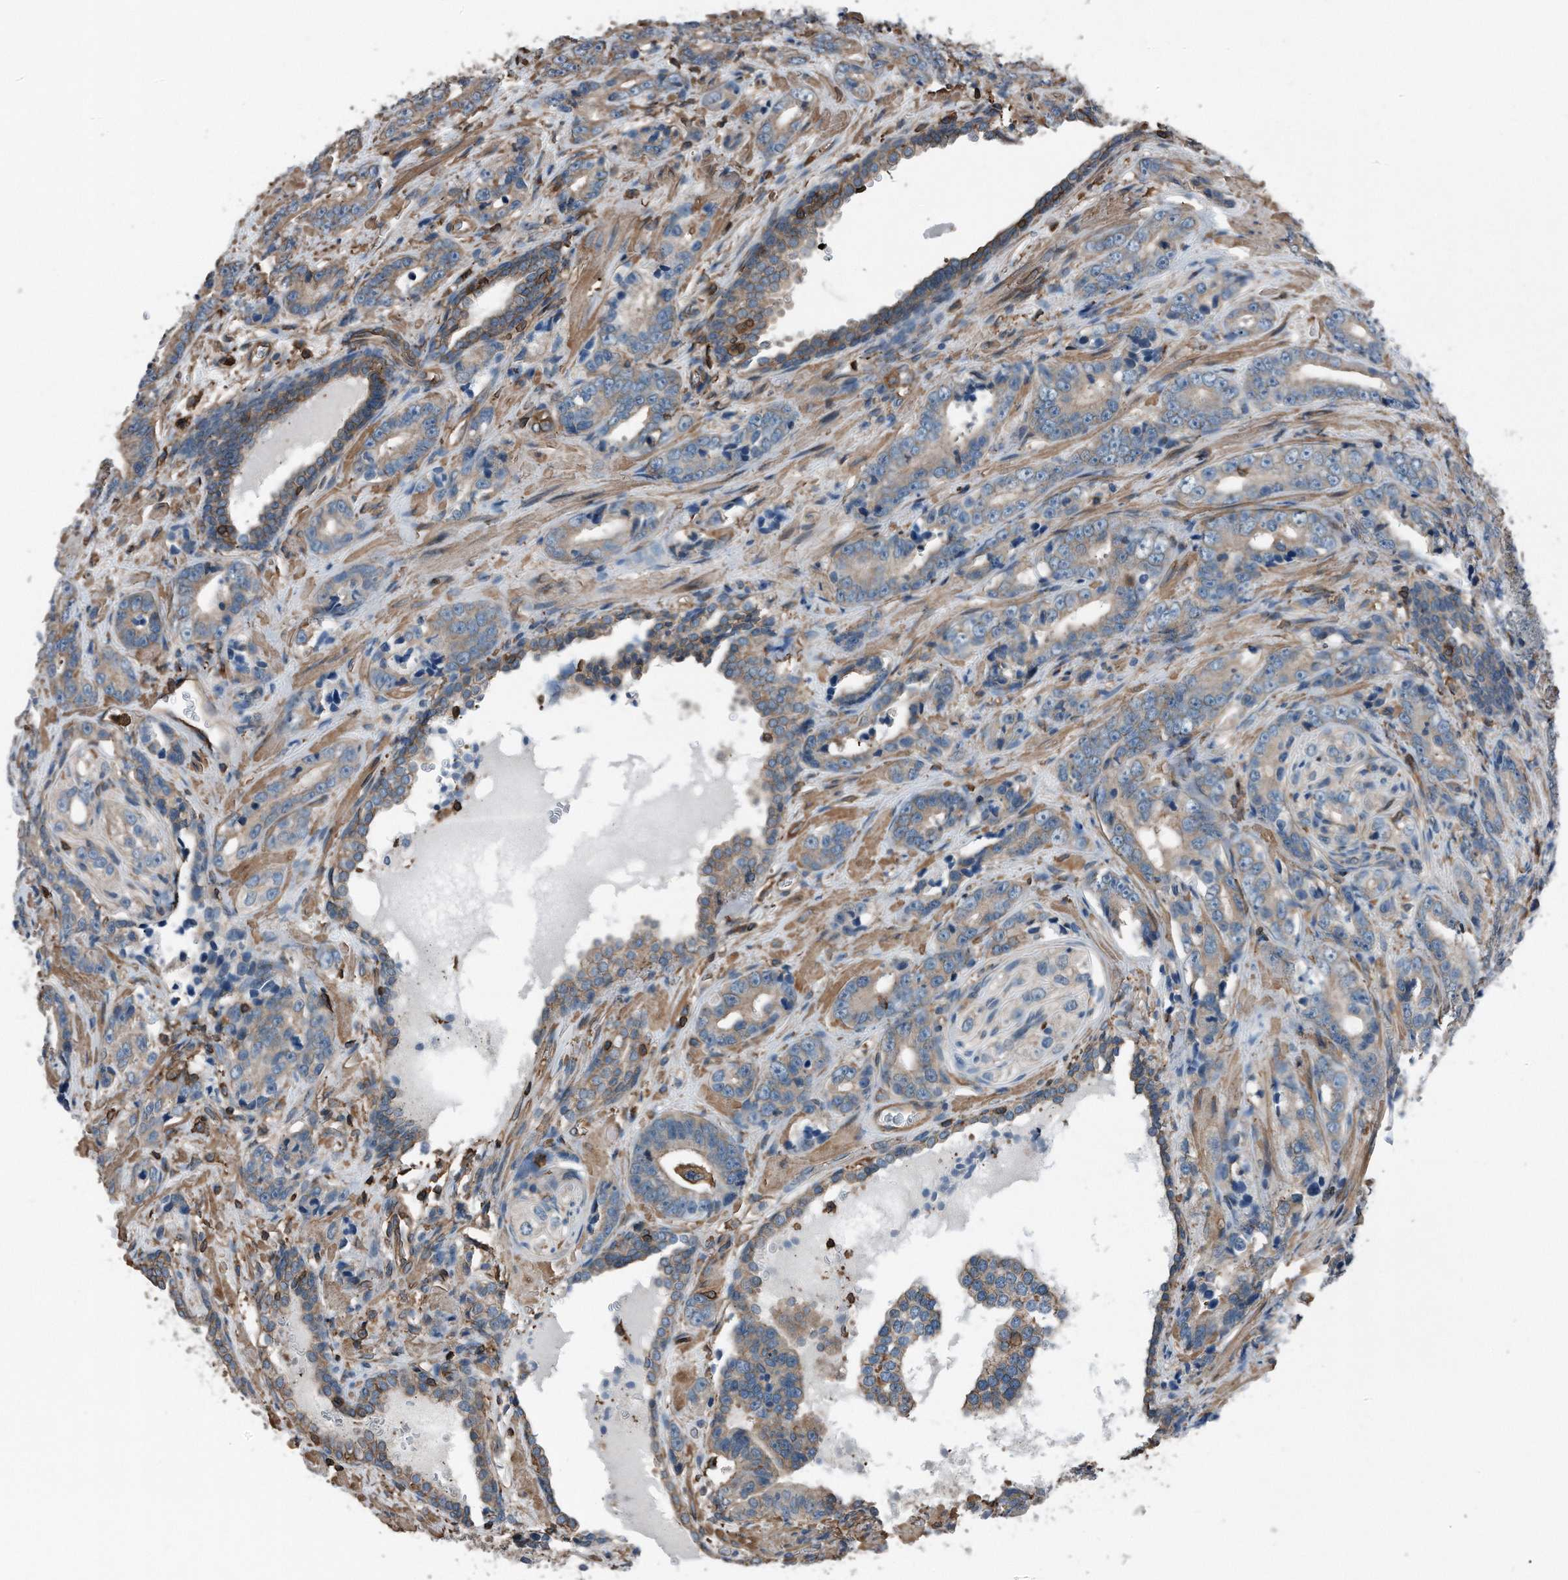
{"staining": {"intensity": "weak", "quantity": ">75%", "location": "cytoplasmic/membranous"}, "tissue": "prostate cancer", "cell_type": "Tumor cells", "image_type": "cancer", "snomed": [{"axis": "morphology", "description": "Adenocarcinoma, High grade"}, {"axis": "topography", "description": "Prostate"}], "caption": "Adenocarcinoma (high-grade) (prostate) stained with a protein marker shows weak staining in tumor cells.", "gene": "RSPO3", "patient": {"sex": "male", "age": 62}}